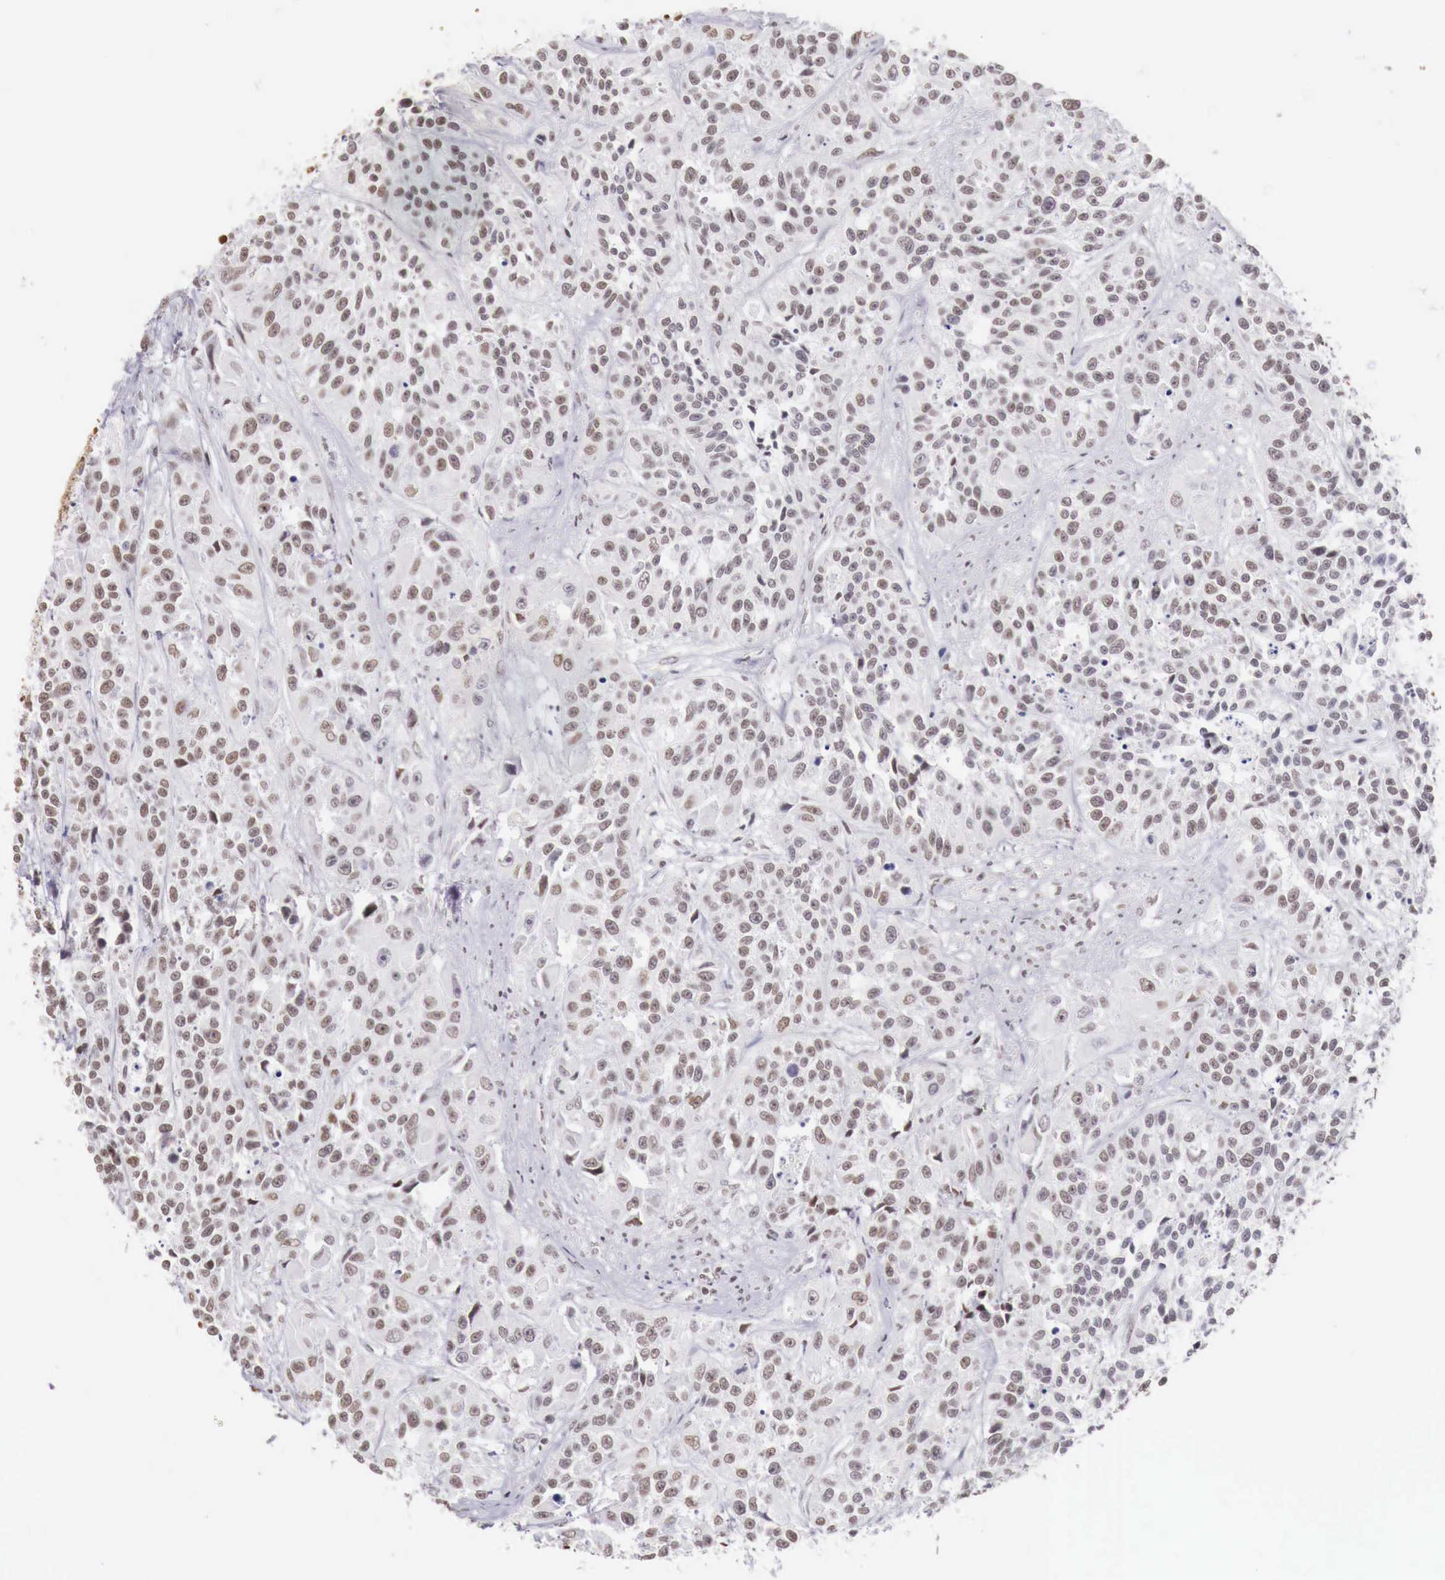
{"staining": {"intensity": "weak", "quantity": "25%-75%", "location": "nuclear"}, "tissue": "urothelial cancer", "cell_type": "Tumor cells", "image_type": "cancer", "snomed": [{"axis": "morphology", "description": "Urothelial carcinoma, High grade"}, {"axis": "topography", "description": "Urinary bladder"}], "caption": "Immunohistochemistry staining of urothelial cancer, which exhibits low levels of weak nuclear expression in approximately 25%-75% of tumor cells indicating weak nuclear protein positivity. The staining was performed using DAB (3,3'-diaminobenzidine) (brown) for protein detection and nuclei were counterstained in hematoxylin (blue).", "gene": "PHF14", "patient": {"sex": "female", "age": 81}}